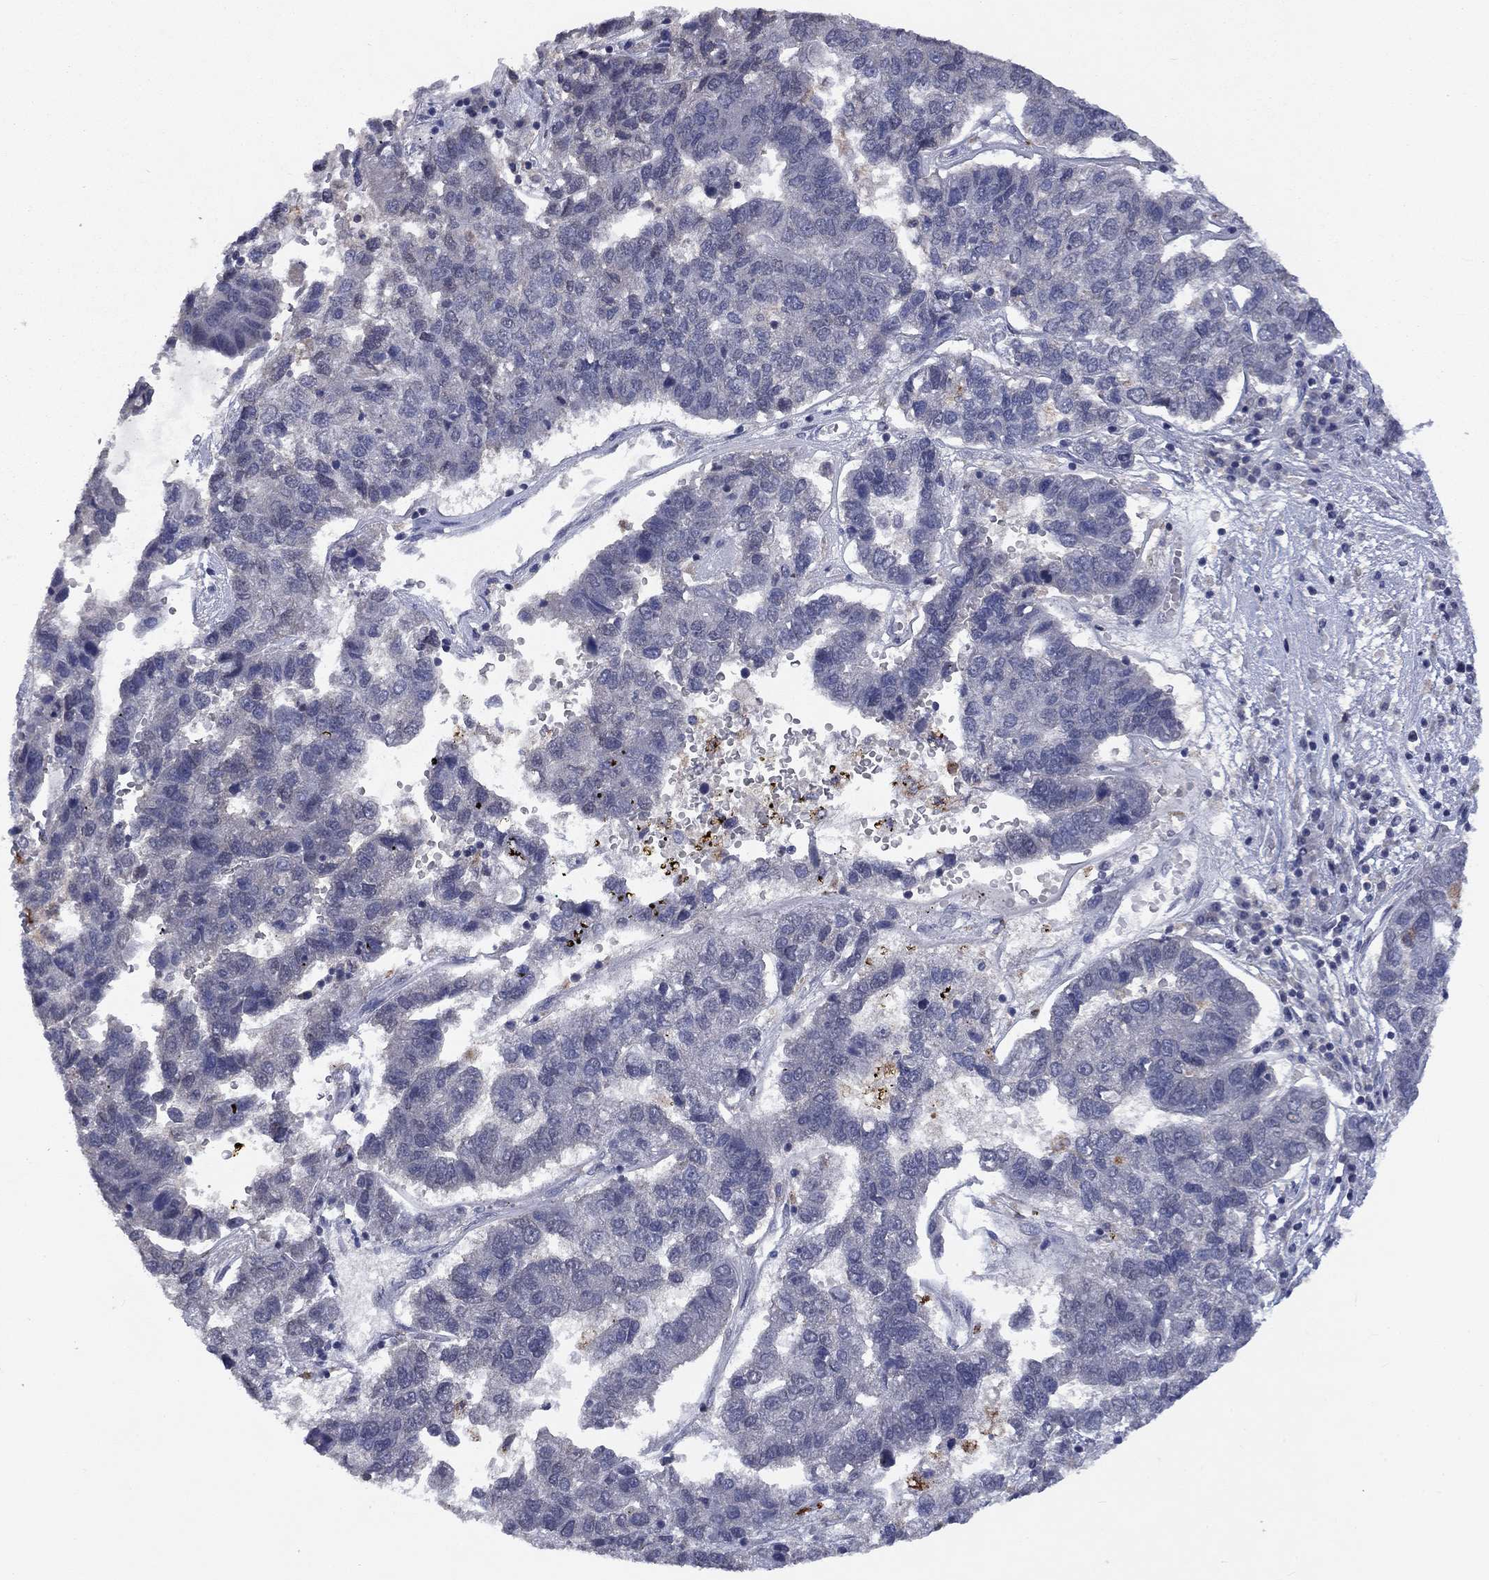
{"staining": {"intensity": "negative", "quantity": "none", "location": "none"}, "tissue": "pancreatic cancer", "cell_type": "Tumor cells", "image_type": "cancer", "snomed": [{"axis": "morphology", "description": "Adenocarcinoma, NOS"}, {"axis": "topography", "description": "Pancreas"}], "caption": "Immunohistochemistry image of pancreatic cancer stained for a protein (brown), which shows no staining in tumor cells.", "gene": "SPATA33", "patient": {"sex": "female", "age": 61}}